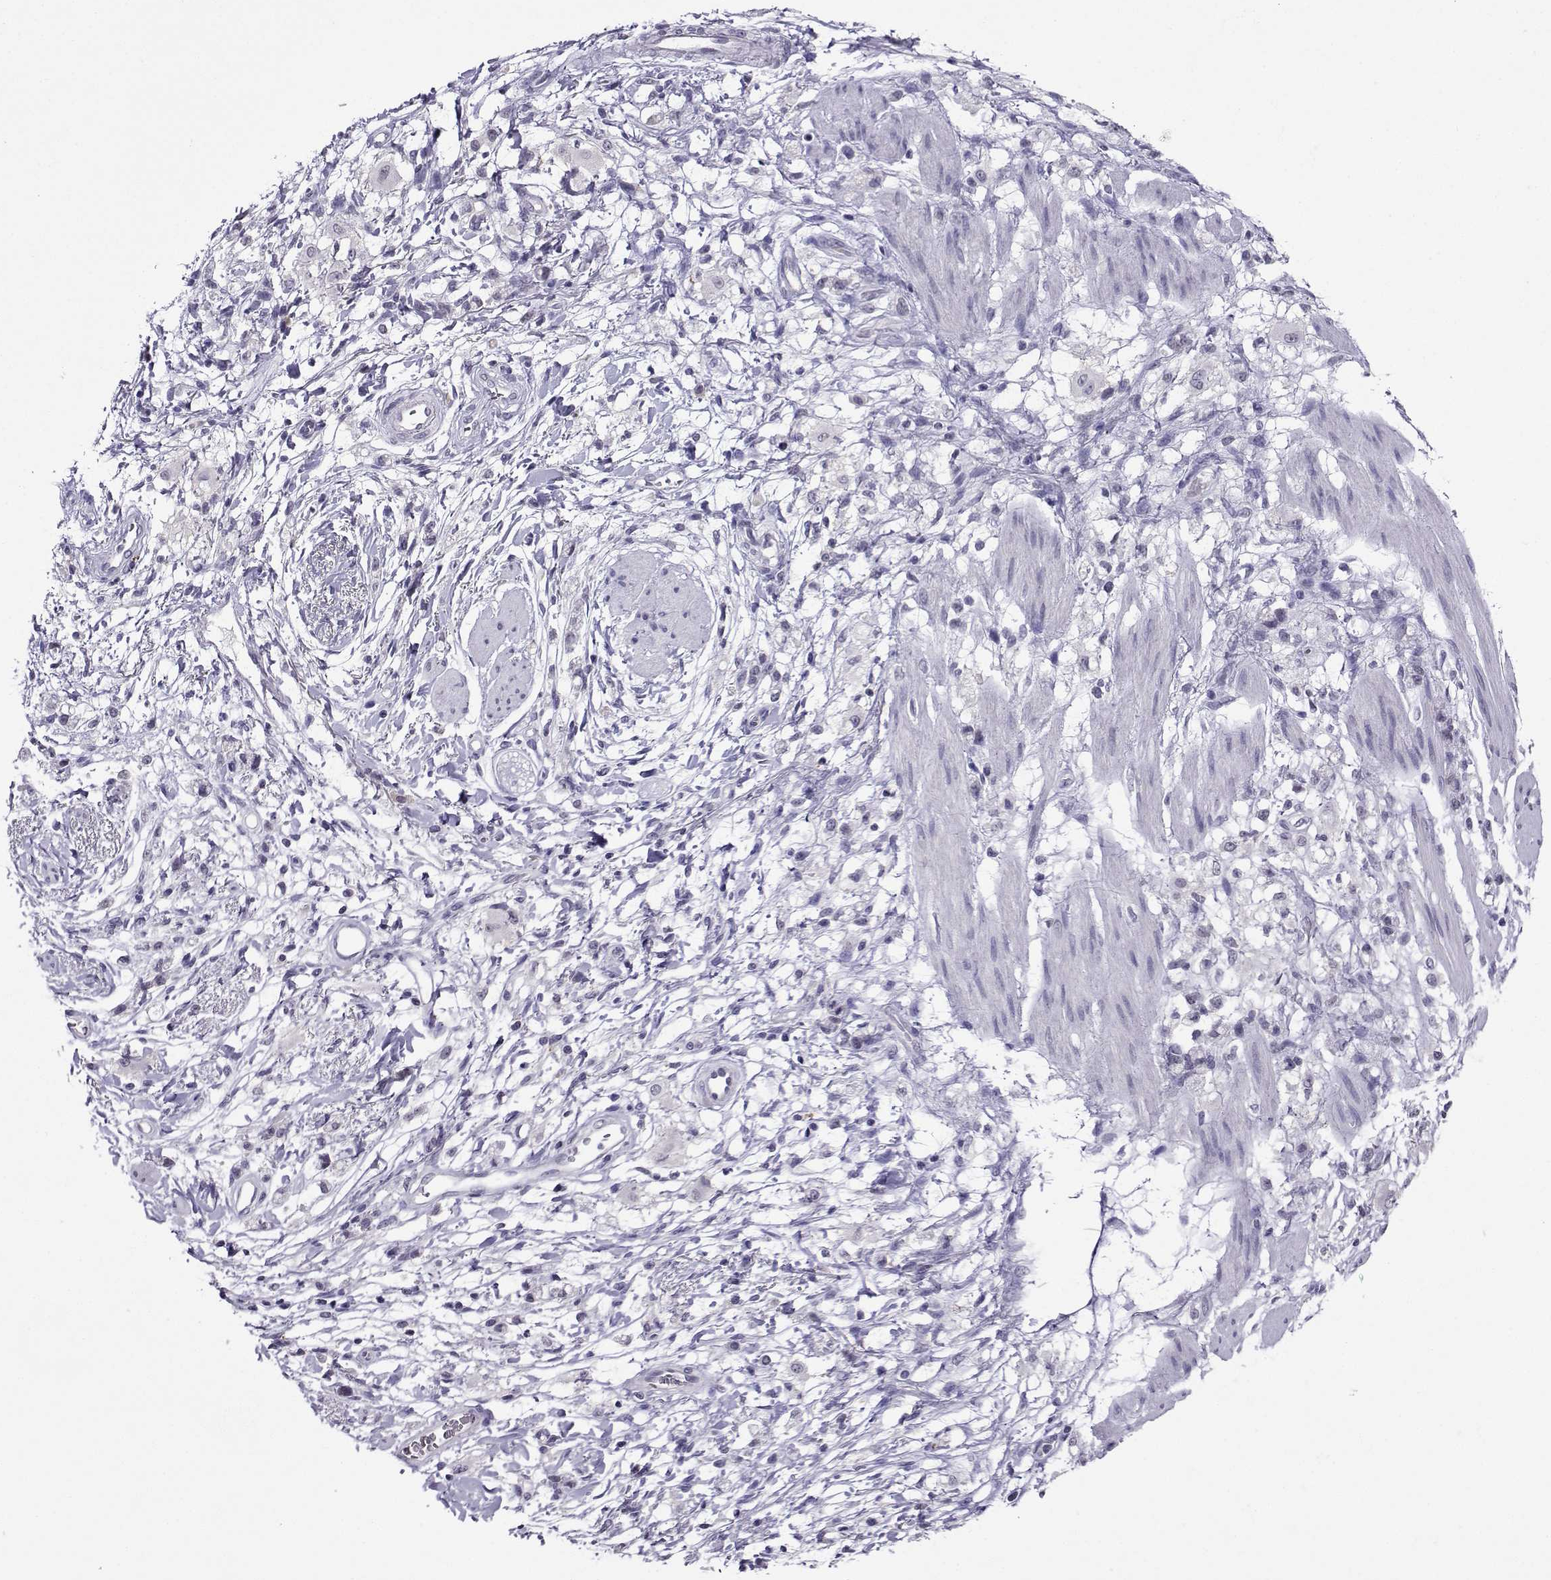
{"staining": {"intensity": "negative", "quantity": "none", "location": "none"}, "tissue": "stomach cancer", "cell_type": "Tumor cells", "image_type": "cancer", "snomed": [{"axis": "morphology", "description": "Adenocarcinoma, NOS"}, {"axis": "topography", "description": "Stomach"}], "caption": "High power microscopy image of an immunohistochemistry (IHC) image of stomach cancer, revealing no significant positivity in tumor cells.", "gene": "LRFN2", "patient": {"sex": "female", "age": 60}}